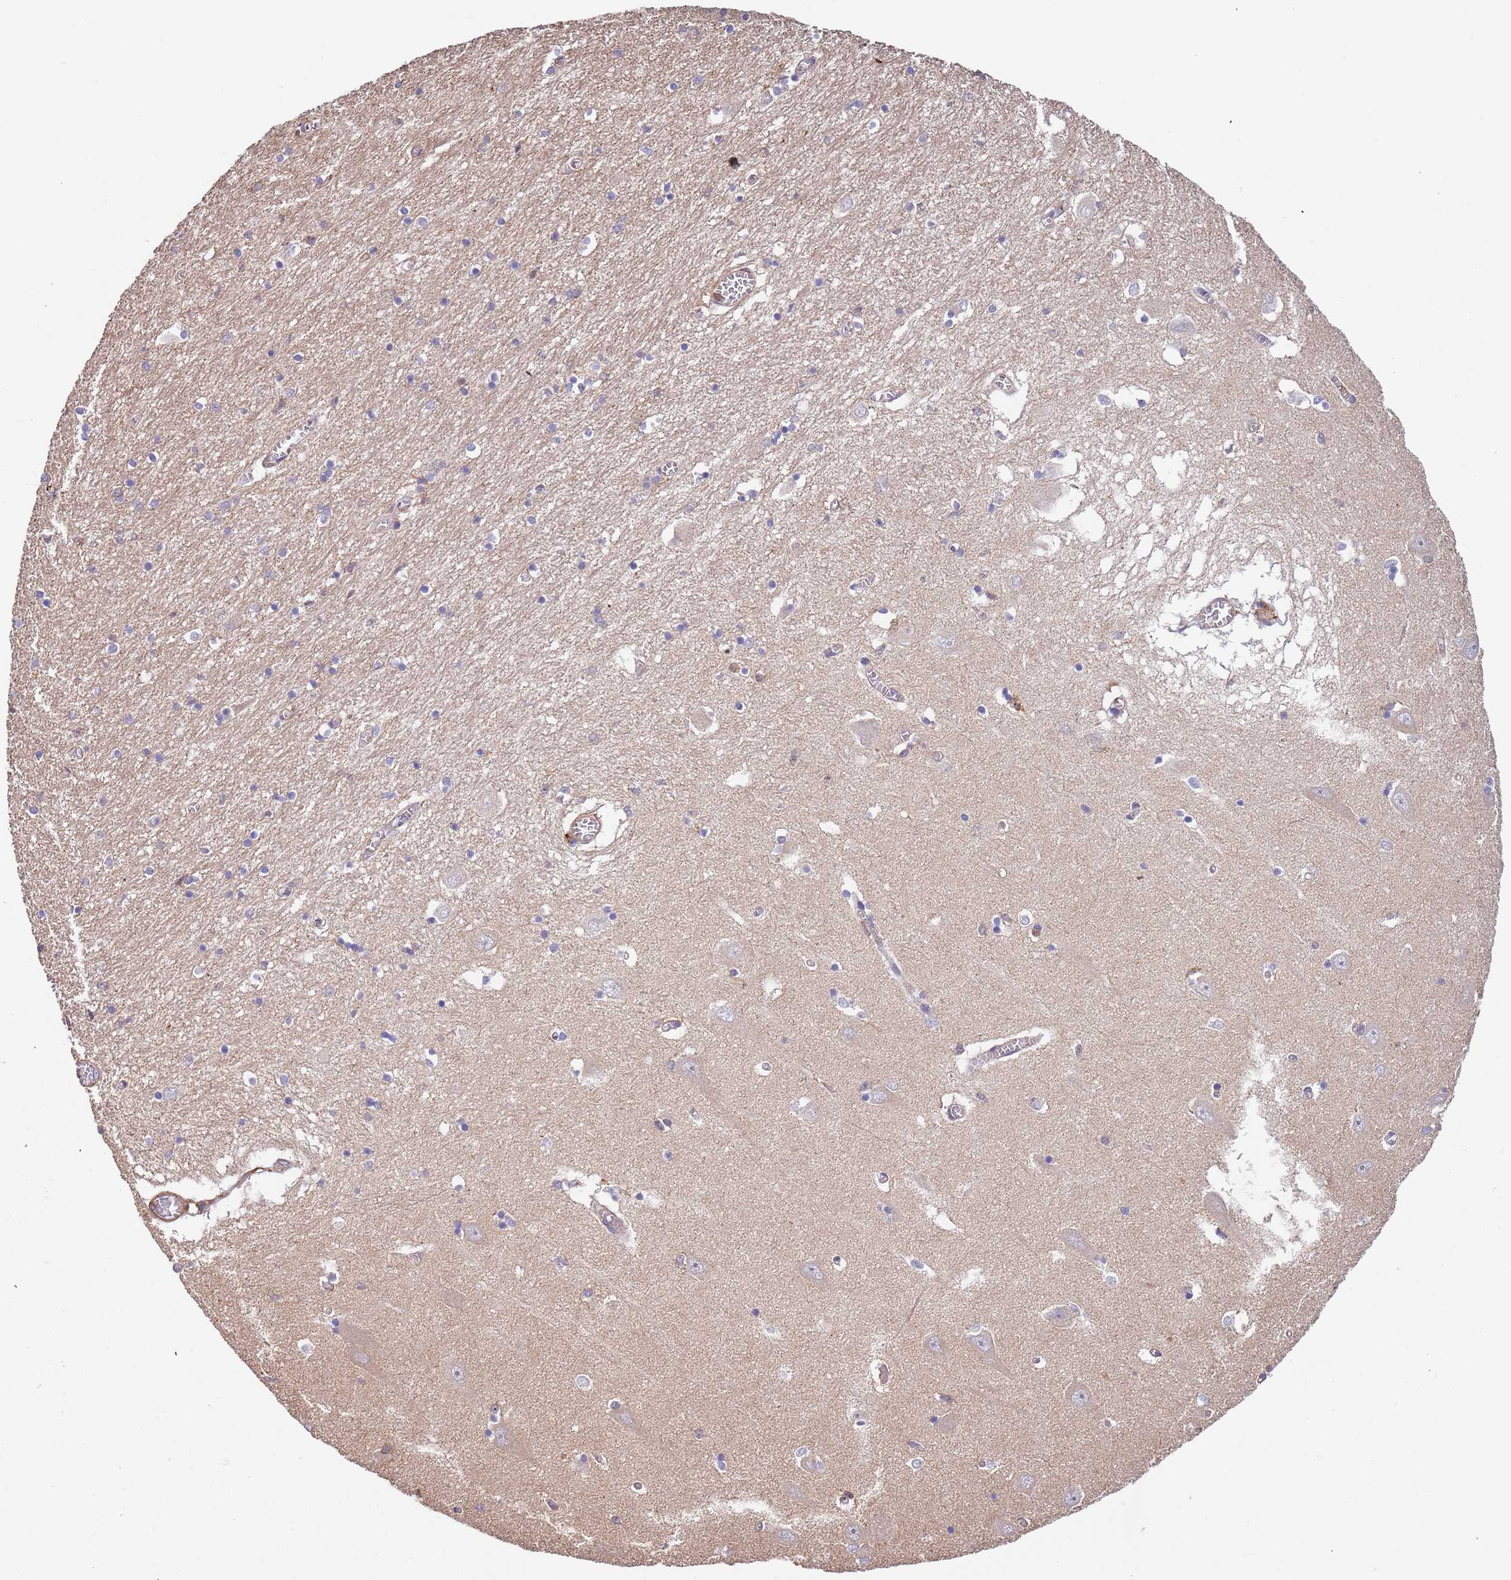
{"staining": {"intensity": "negative", "quantity": "none", "location": "none"}, "tissue": "hippocampus", "cell_type": "Glial cells", "image_type": "normal", "snomed": [{"axis": "morphology", "description": "Normal tissue, NOS"}, {"axis": "topography", "description": "Hippocampus"}], "caption": "Protein analysis of unremarkable hippocampus exhibits no significant expression in glial cells.", "gene": "SYT4", "patient": {"sex": "male", "age": 70}}